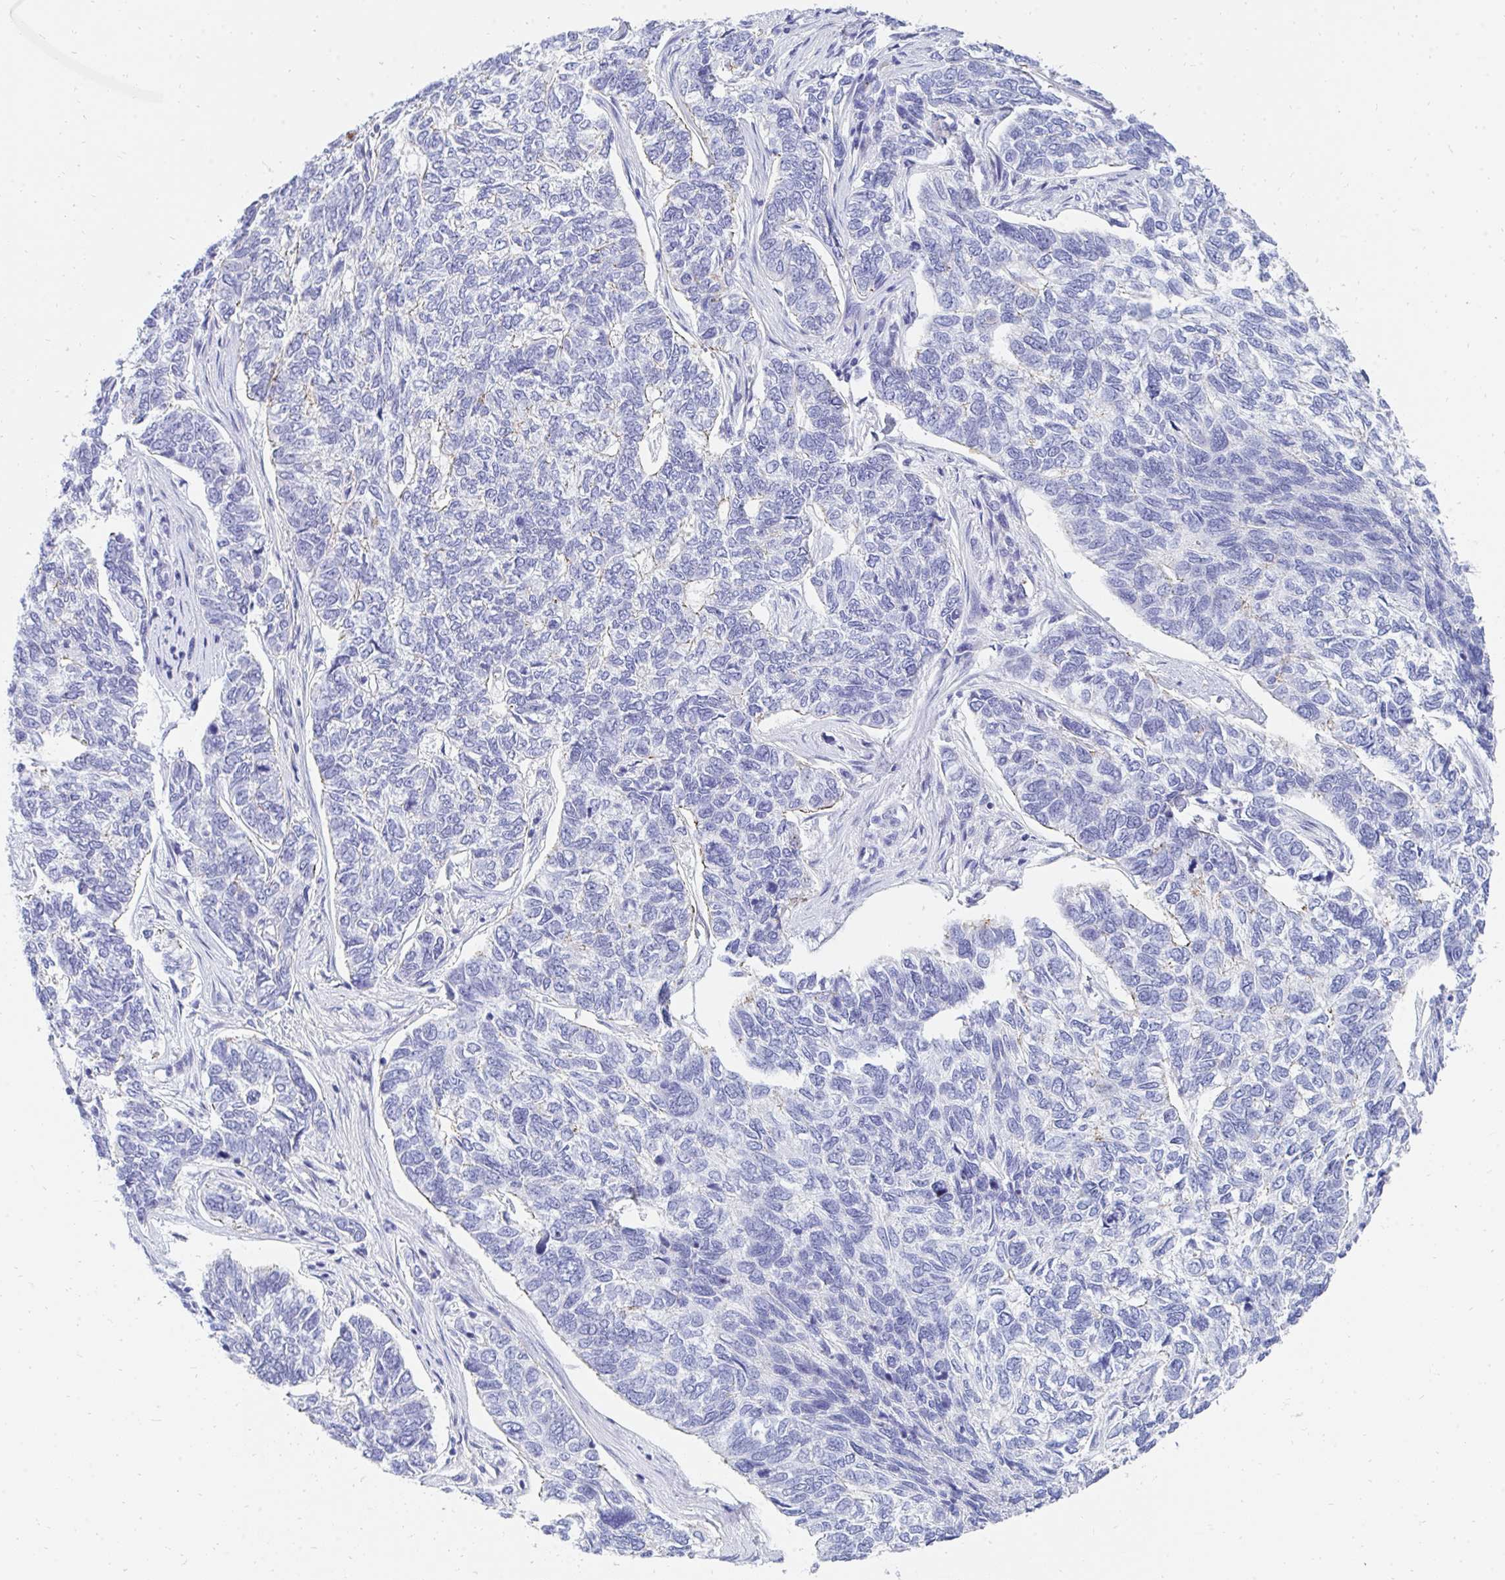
{"staining": {"intensity": "negative", "quantity": "none", "location": "none"}, "tissue": "skin cancer", "cell_type": "Tumor cells", "image_type": "cancer", "snomed": [{"axis": "morphology", "description": "Basal cell carcinoma"}, {"axis": "topography", "description": "Skin"}], "caption": "Skin cancer was stained to show a protein in brown. There is no significant expression in tumor cells.", "gene": "MROH2B", "patient": {"sex": "female", "age": 65}}